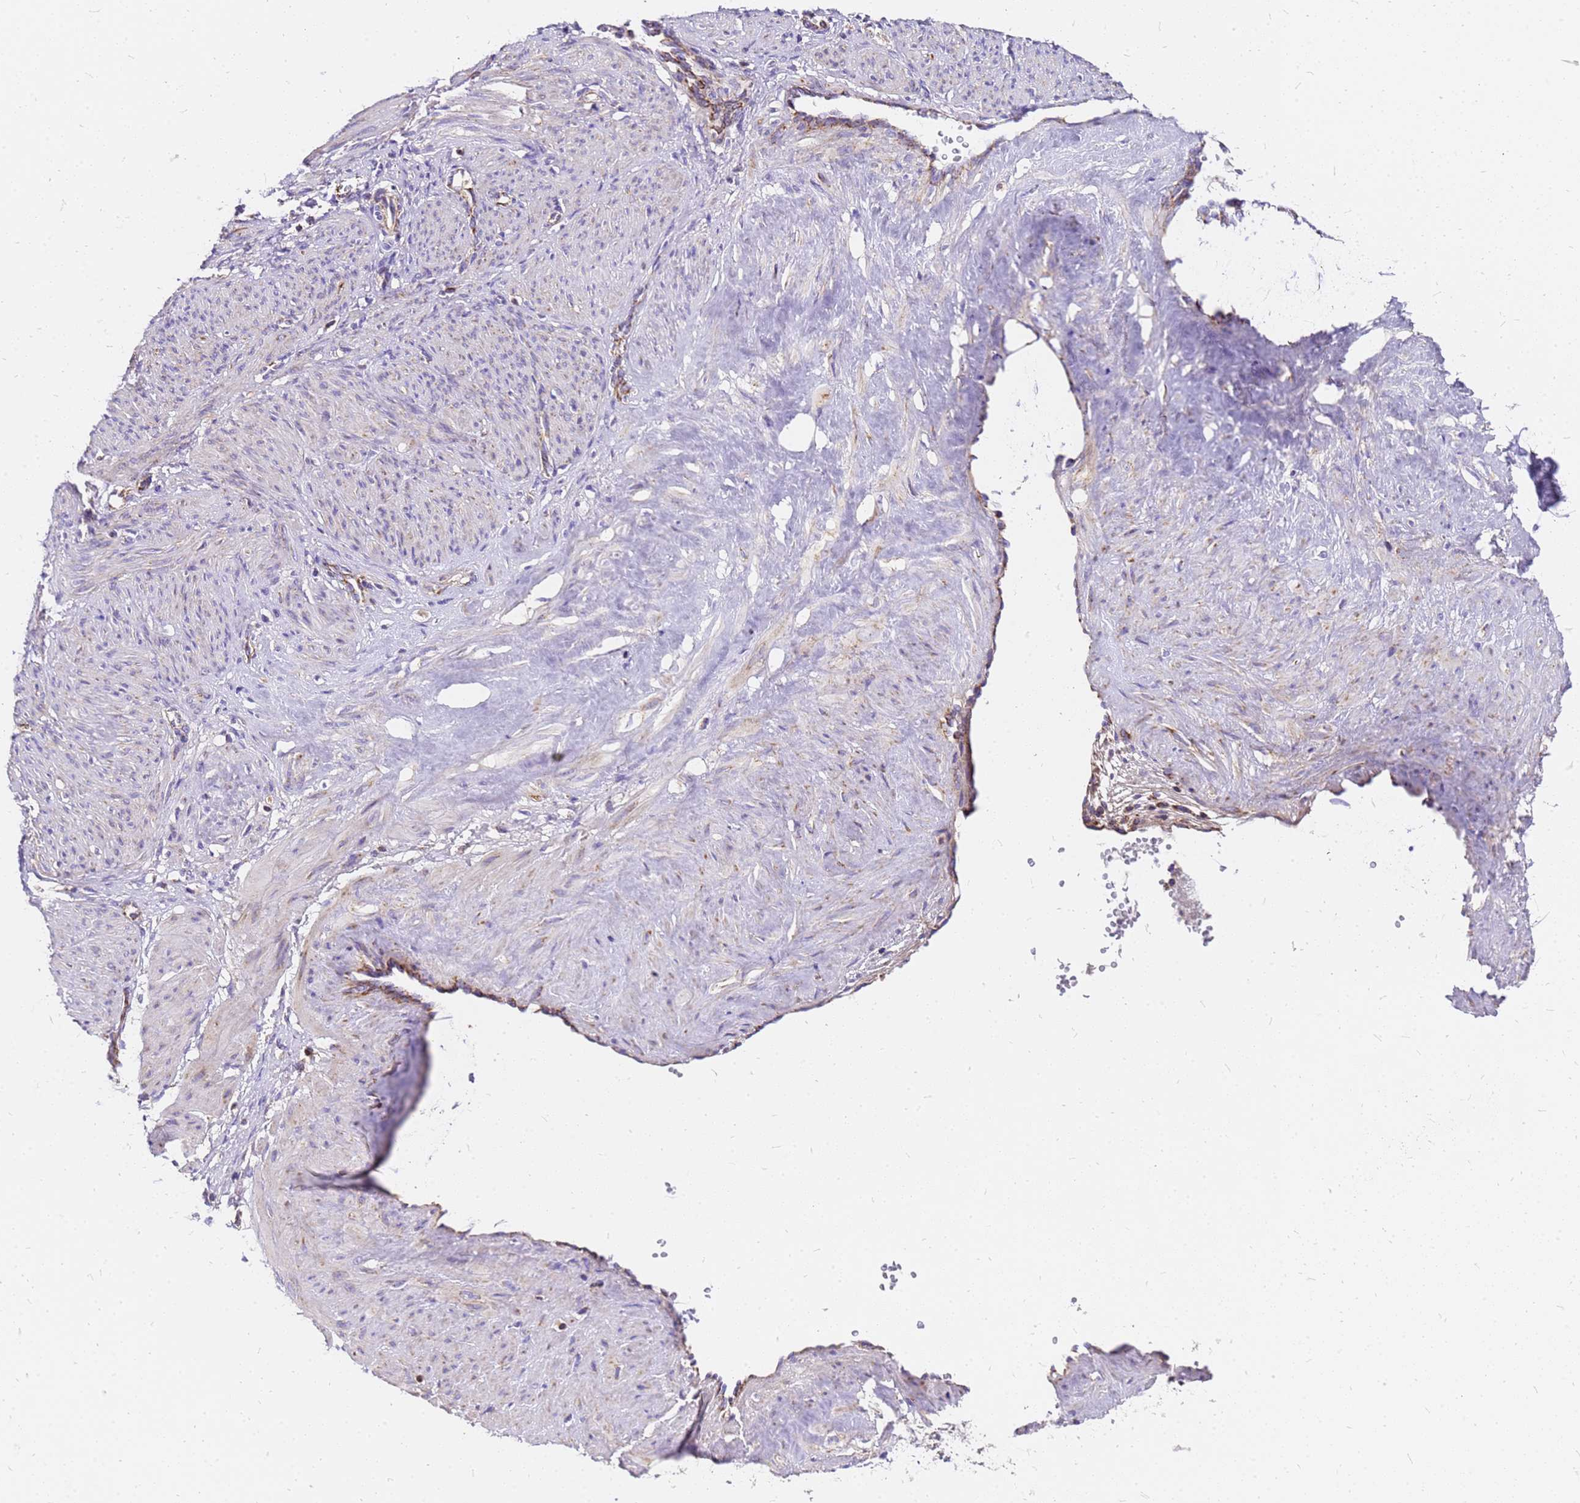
{"staining": {"intensity": "negative", "quantity": "none", "location": "none"}, "tissue": "smooth muscle", "cell_type": "Smooth muscle cells", "image_type": "normal", "snomed": [{"axis": "morphology", "description": "Normal tissue, NOS"}, {"axis": "topography", "description": "Endometrium"}], "caption": "A micrograph of smooth muscle stained for a protein reveals no brown staining in smooth muscle cells.", "gene": "MRPS26", "patient": {"sex": "female", "age": 33}}